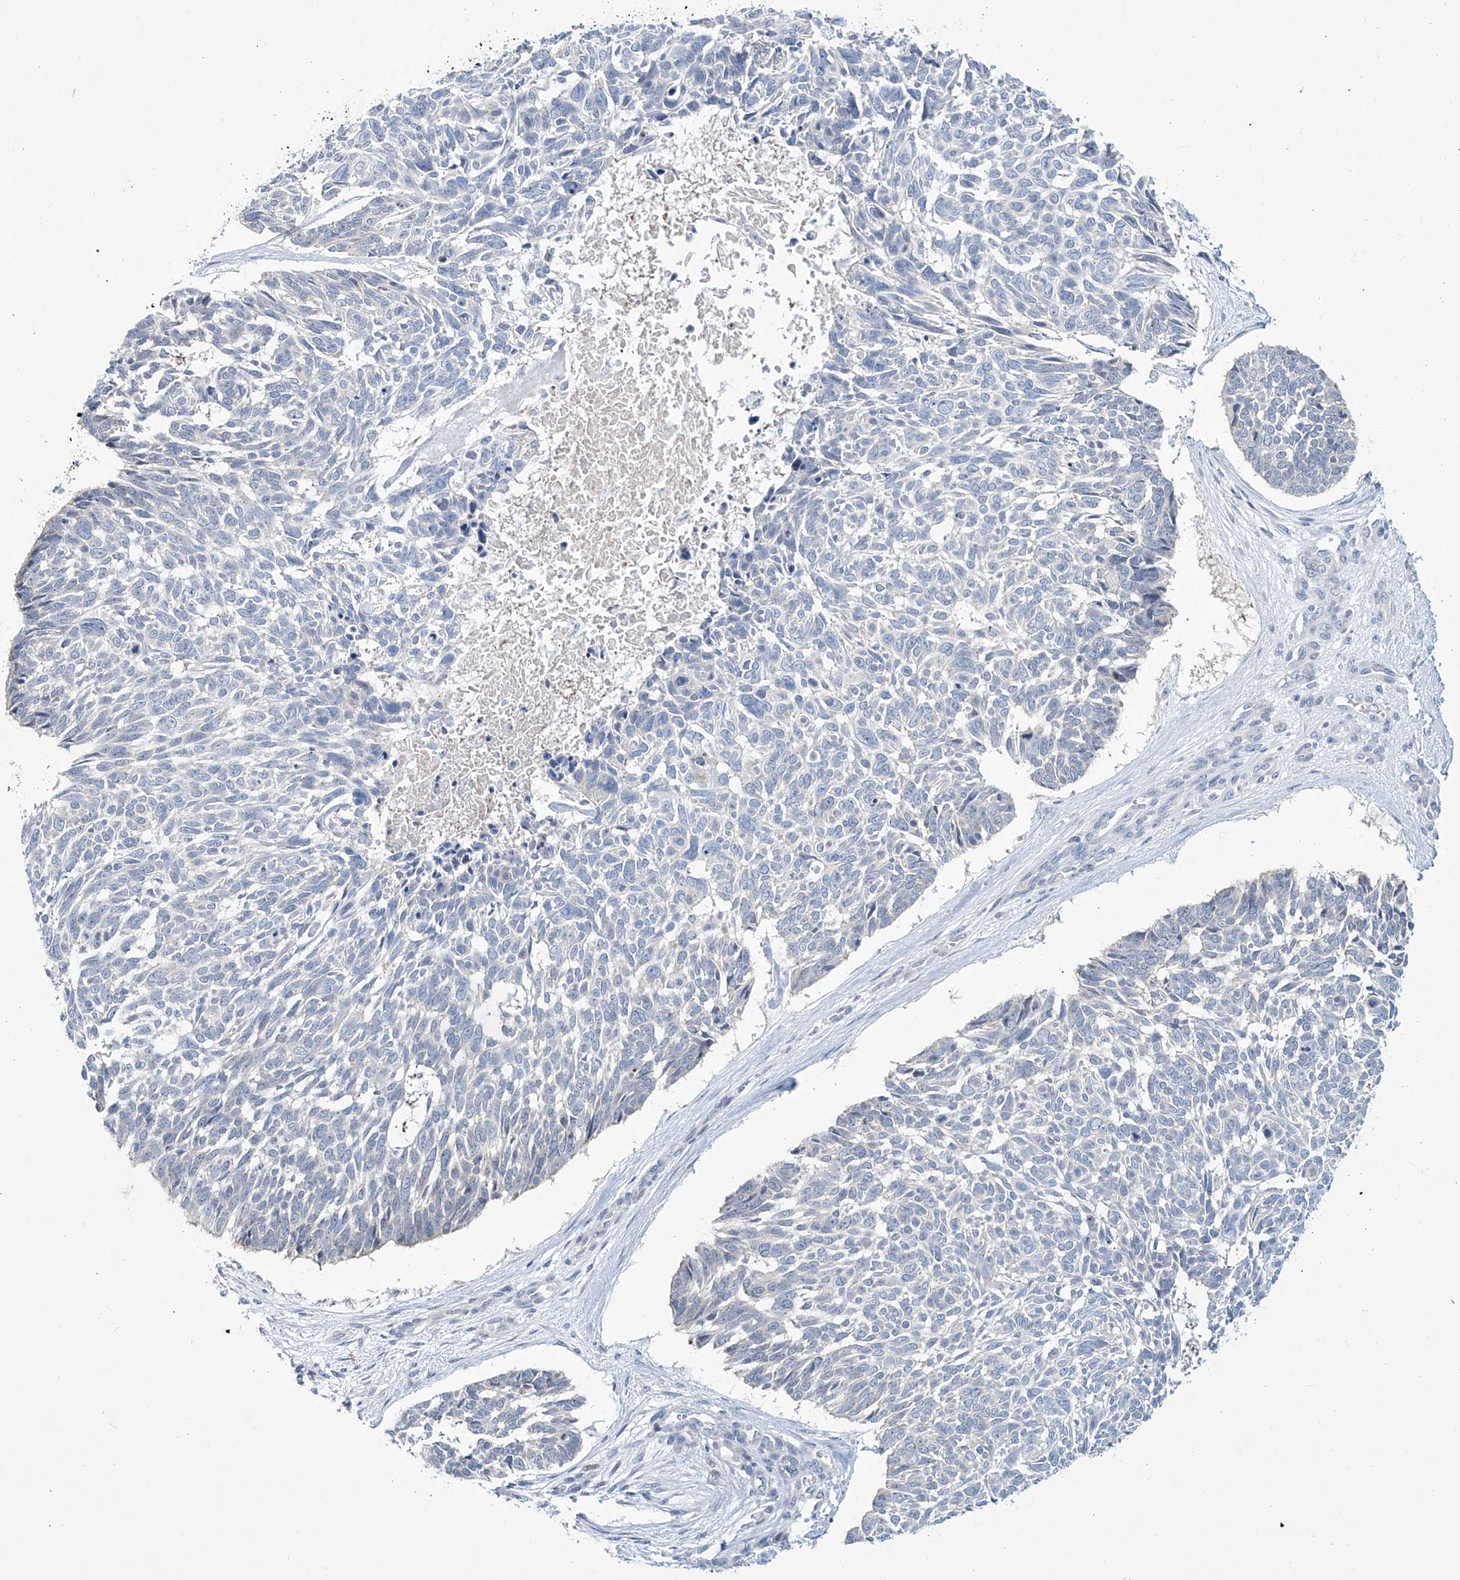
{"staining": {"intensity": "negative", "quantity": "none", "location": "none"}, "tissue": "skin cancer", "cell_type": "Tumor cells", "image_type": "cancer", "snomed": [{"axis": "morphology", "description": "Basal cell carcinoma"}, {"axis": "topography", "description": "Skin"}], "caption": "Skin cancer was stained to show a protein in brown. There is no significant staining in tumor cells. (DAB (3,3'-diaminobenzidine) immunohistochemistry (IHC), high magnification).", "gene": "TRIM60", "patient": {"sex": "male", "age": 88}}